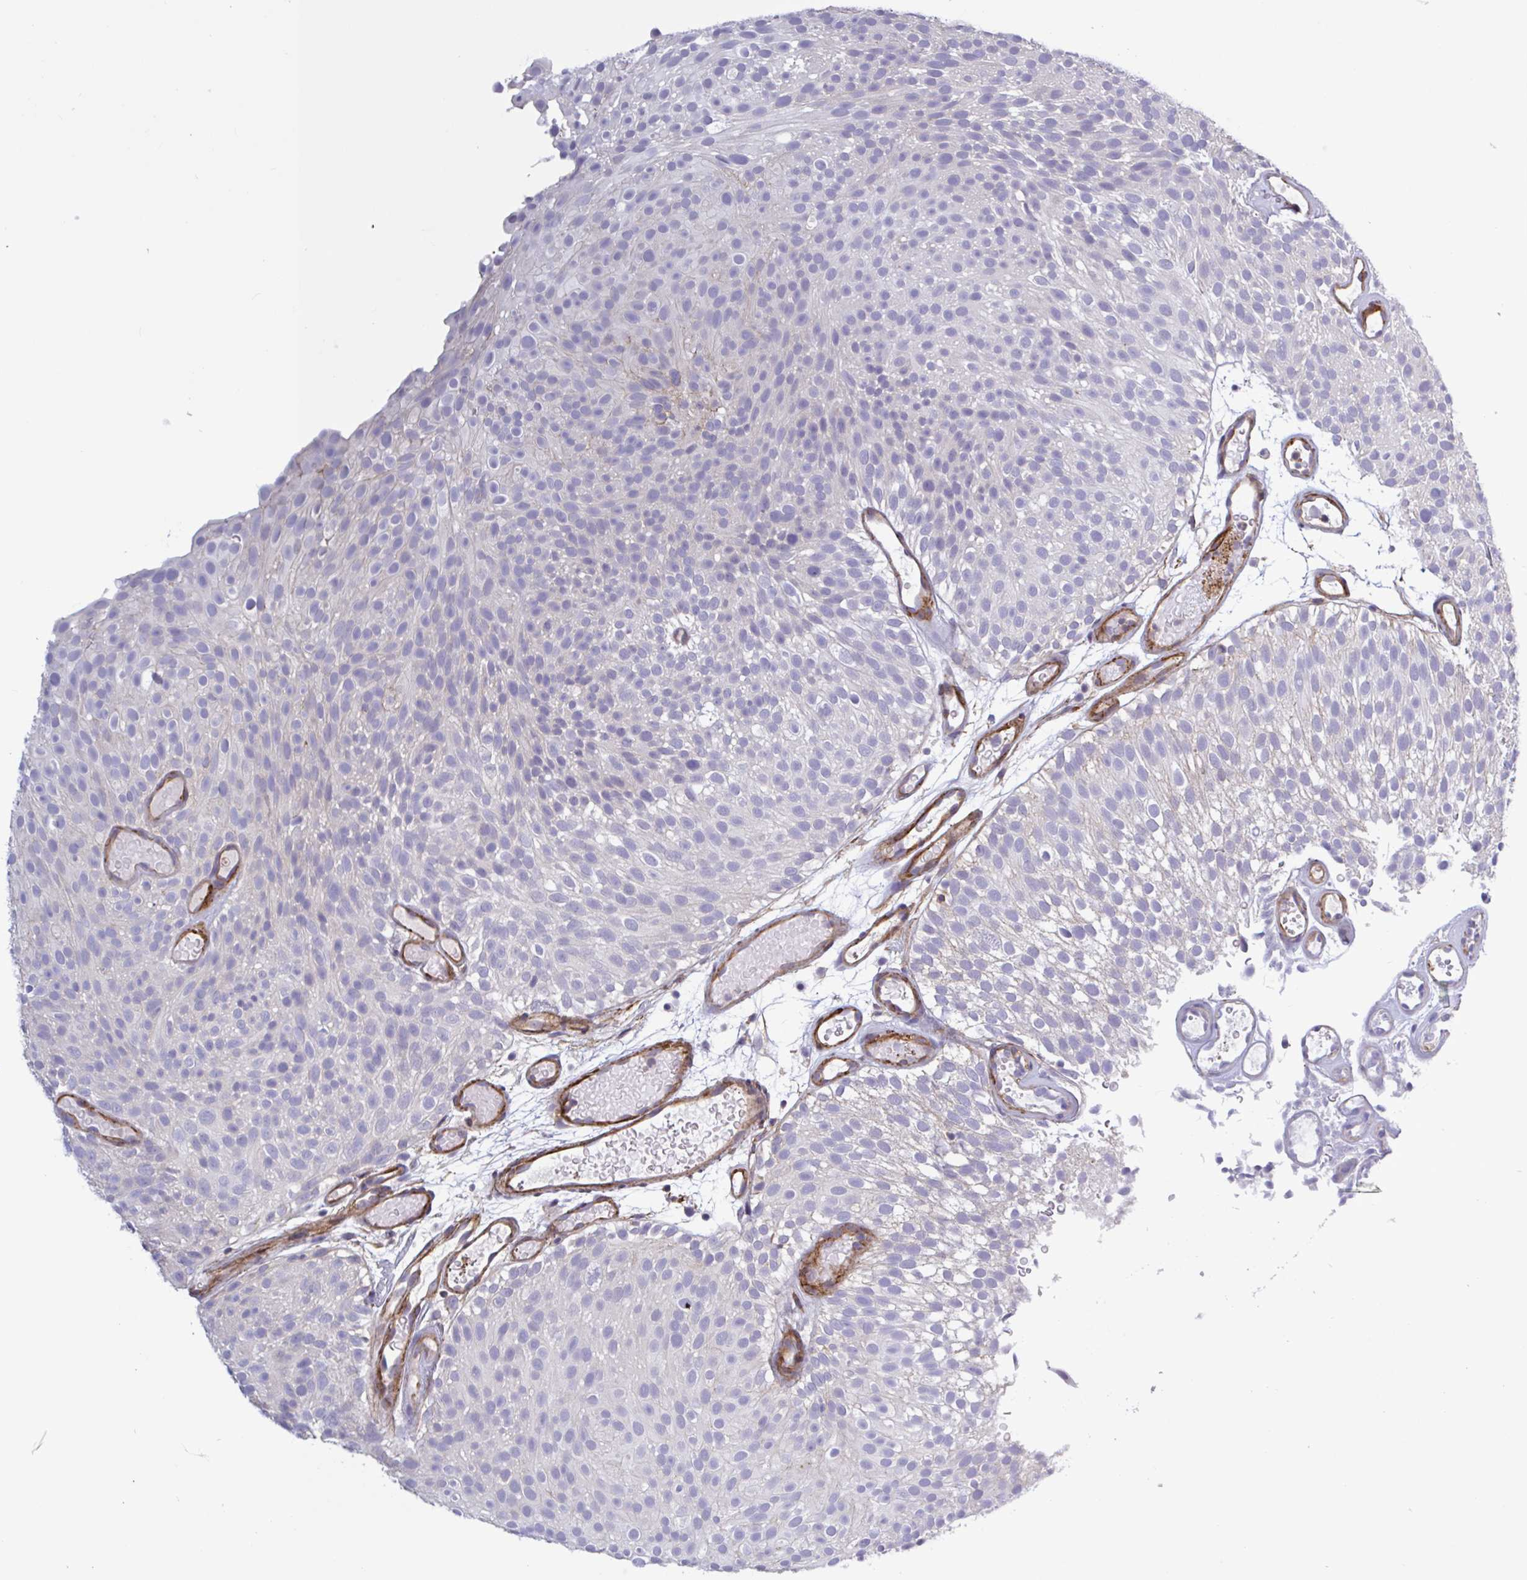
{"staining": {"intensity": "negative", "quantity": "none", "location": "none"}, "tissue": "urothelial cancer", "cell_type": "Tumor cells", "image_type": "cancer", "snomed": [{"axis": "morphology", "description": "Urothelial carcinoma, Low grade"}, {"axis": "topography", "description": "Urinary bladder"}], "caption": "An immunohistochemistry (IHC) photomicrograph of low-grade urothelial carcinoma is shown. There is no staining in tumor cells of low-grade urothelial carcinoma.", "gene": "SHISA7", "patient": {"sex": "male", "age": 78}}